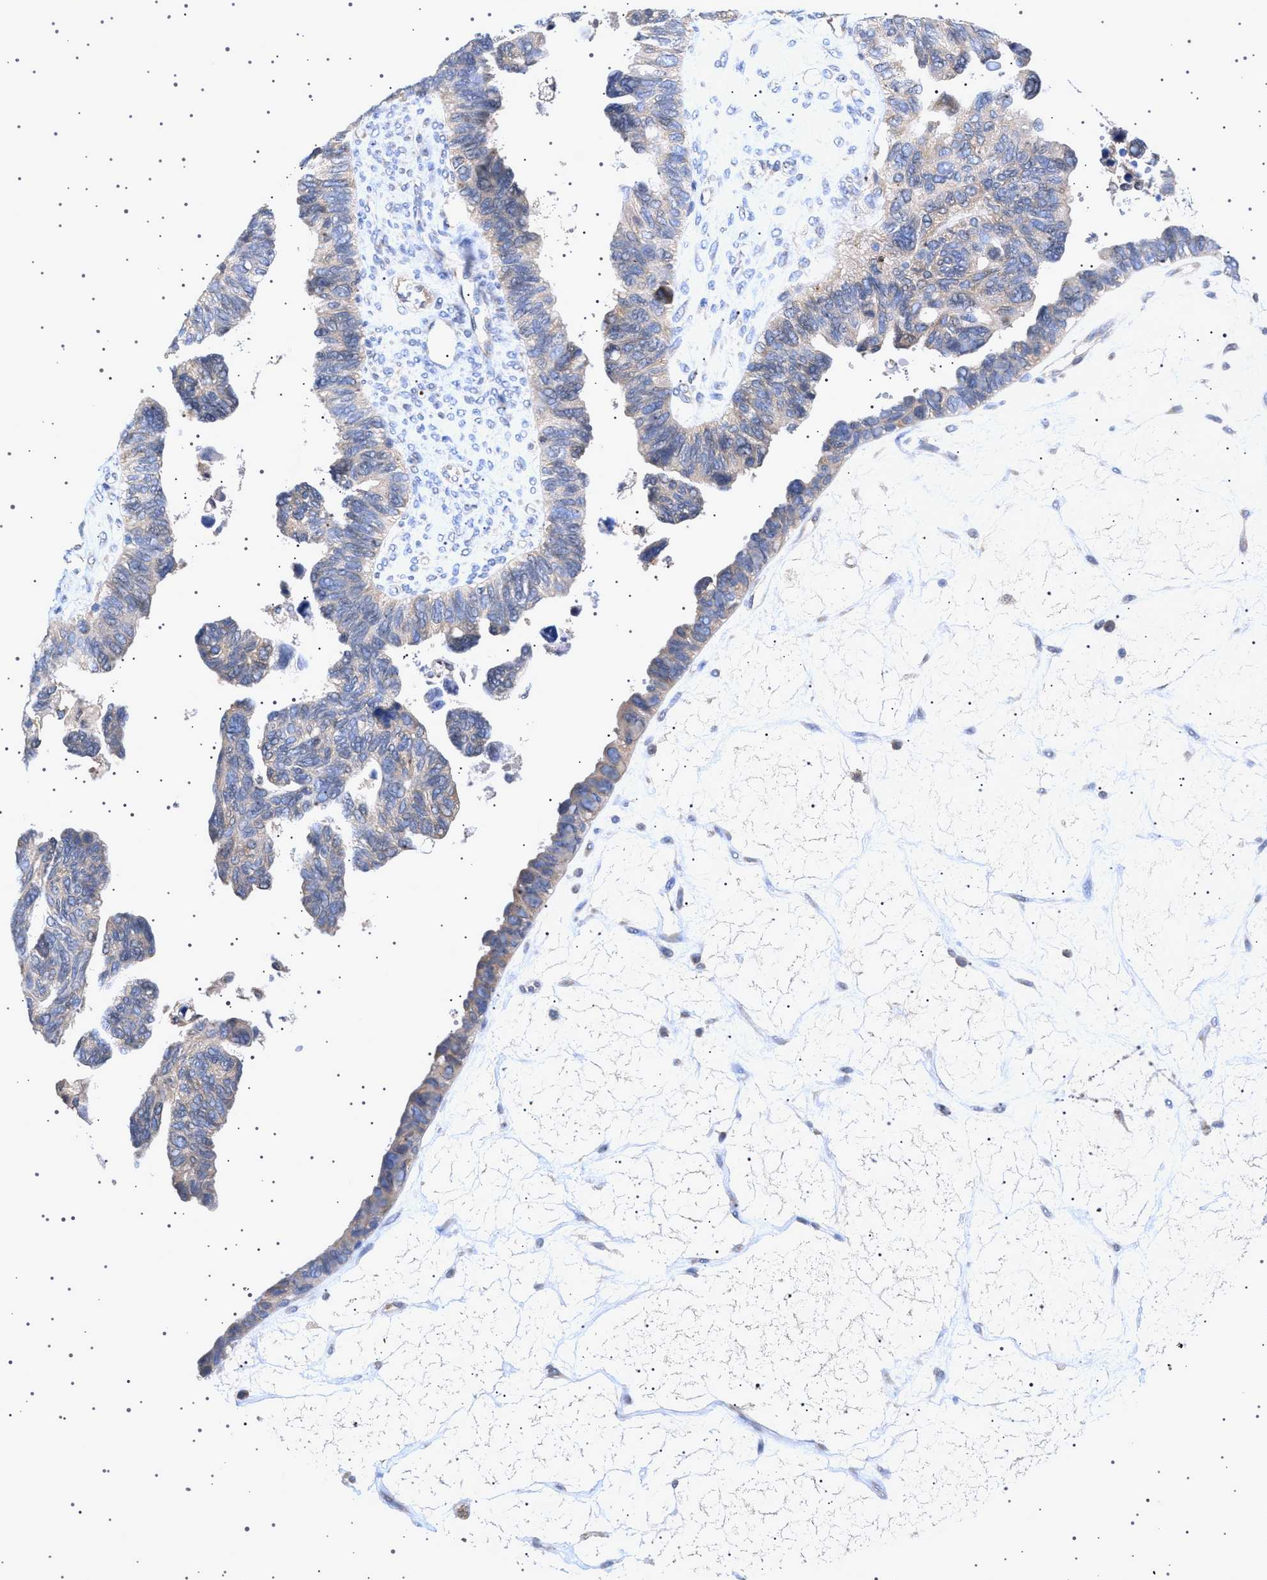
{"staining": {"intensity": "weak", "quantity": "<25%", "location": "cytoplasmic/membranous"}, "tissue": "ovarian cancer", "cell_type": "Tumor cells", "image_type": "cancer", "snomed": [{"axis": "morphology", "description": "Cystadenocarcinoma, serous, NOS"}, {"axis": "topography", "description": "Ovary"}], "caption": "Tumor cells are negative for protein expression in human ovarian cancer. Brightfield microscopy of immunohistochemistry (IHC) stained with DAB (3,3'-diaminobenzidine) (brown) and hematoxylin (blue), captured at high magnification.", "gene": "NUP93", "patient": {"sex": "female", "age": 79}}